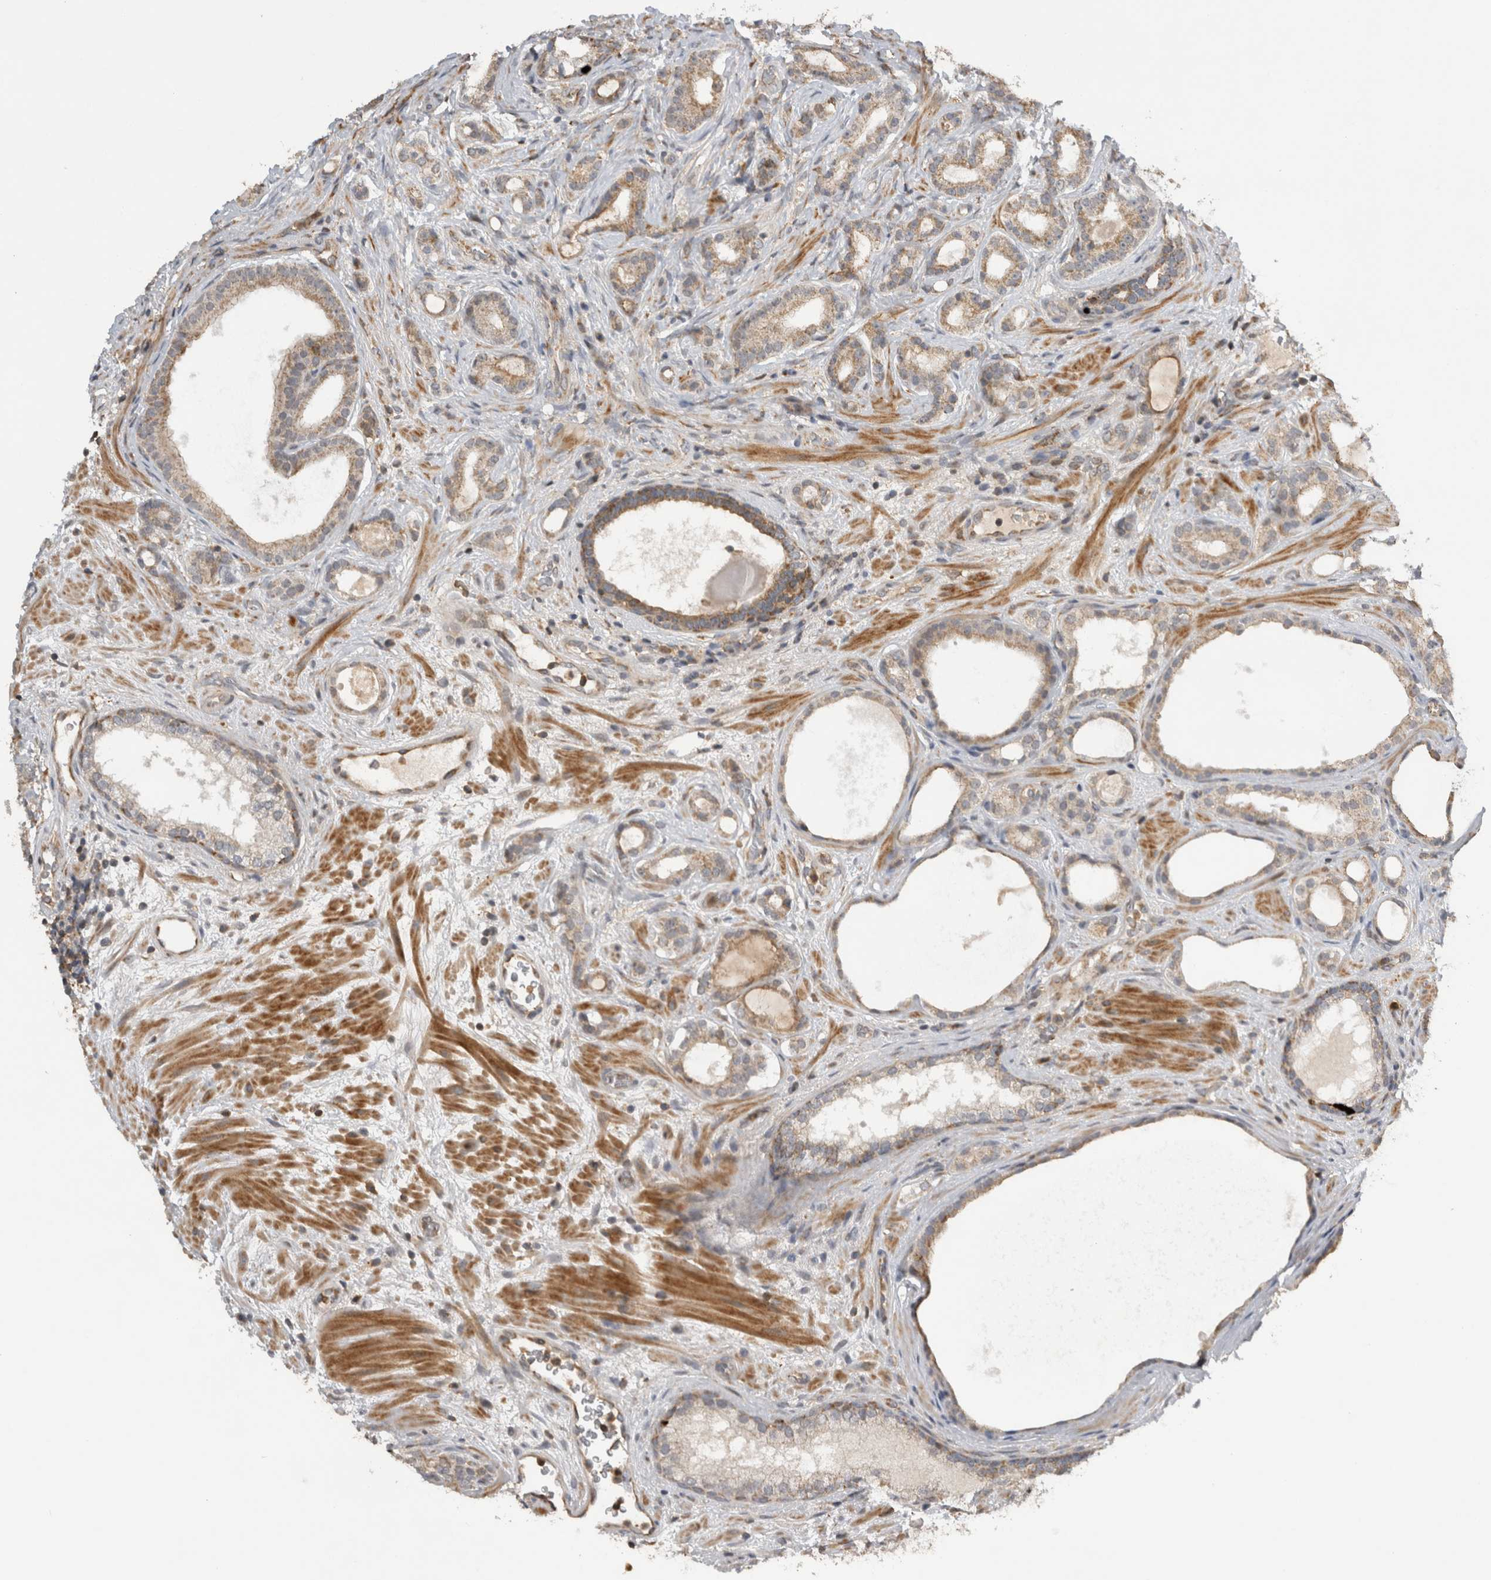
{"staining": {"intensity": "weak", "quantity": ">75%", "location": "cytoplasmic/membranous"}, "tissue": "prostate cancer", "cell_type": "Tumor cells", "image_type": "cancer", "snomed": [{"axis": "morphology", "description": "Adenocarcinoma, High grade"}, {"axis": "topography", "description": "Prostate"}], "caption": "IHC image of neoplastic tissue: human prostate cancer (adenocarcinoma (high-grade)) stained using IHC reveals low levels of weak protein expression localized specifically in the cytoplasmic/membranous of tumor cells, appearing as a cytoplasmic/membranous brown color.", "gene": "KCNIP1", "patient": {"sex": "male", "age": 60}}